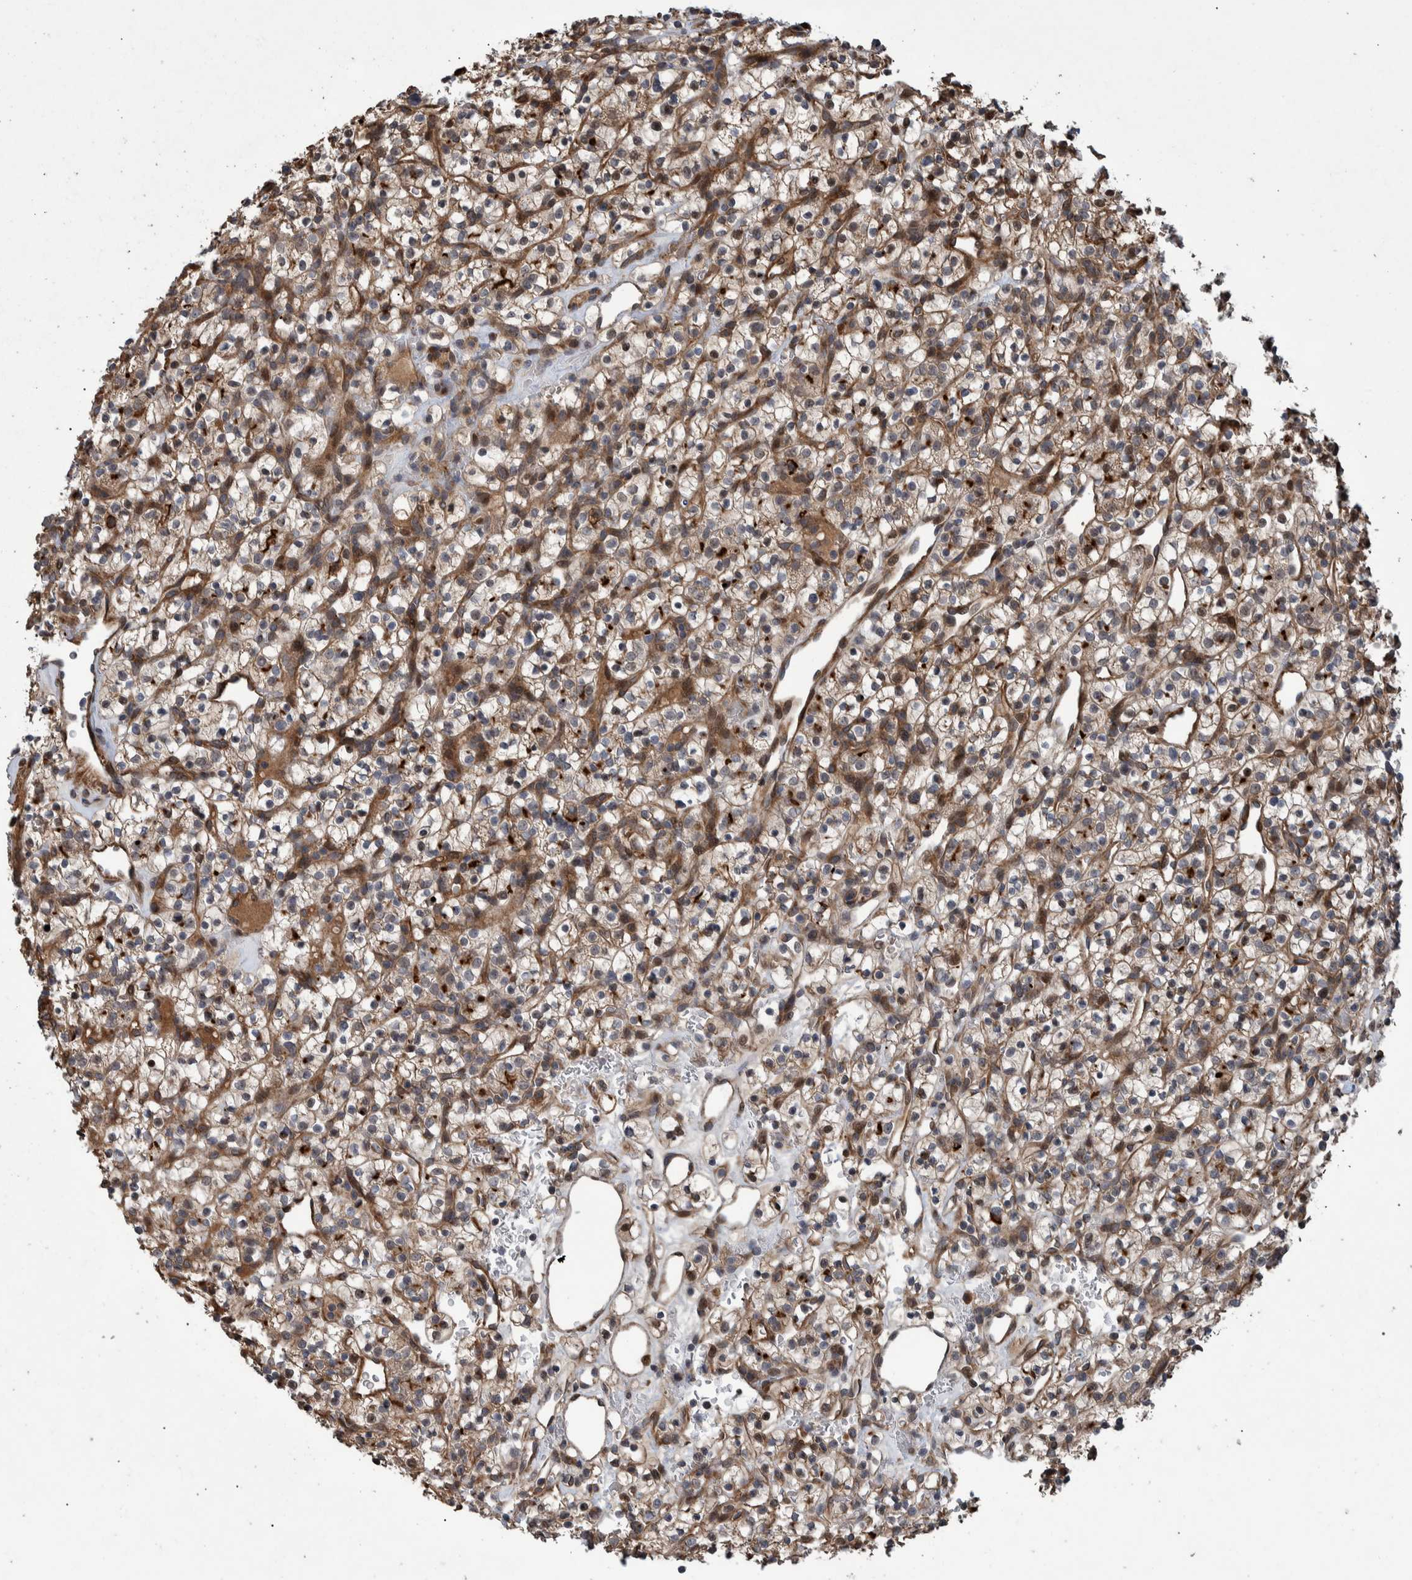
{"staining": {"intensity": "moderate", "quantity": "25%-75%", "location": "cytoplasmic/membranous"}, "tissue": "renal cancer", "cell_type": "Tumor cells", "image_type": "cancer", "snomed": [{"axis": "morphology", "description": "Adenocarcinoma, NOS"}, {"axis": "topography", "description": "Kidney"}], "caption": "Moderate cytoplasmic/membranous expression is present in approximately 25%-75% of tumor cells in renal adenocarcinoma. The staining was performed using DAB (3,3'-diaminobenzidine), with brown indicating positive protein expression. Nuclei are stained blue with hematoxylin.", "gene": "B3GNTL1", "patient": {"sex": "female", "age": 57}}